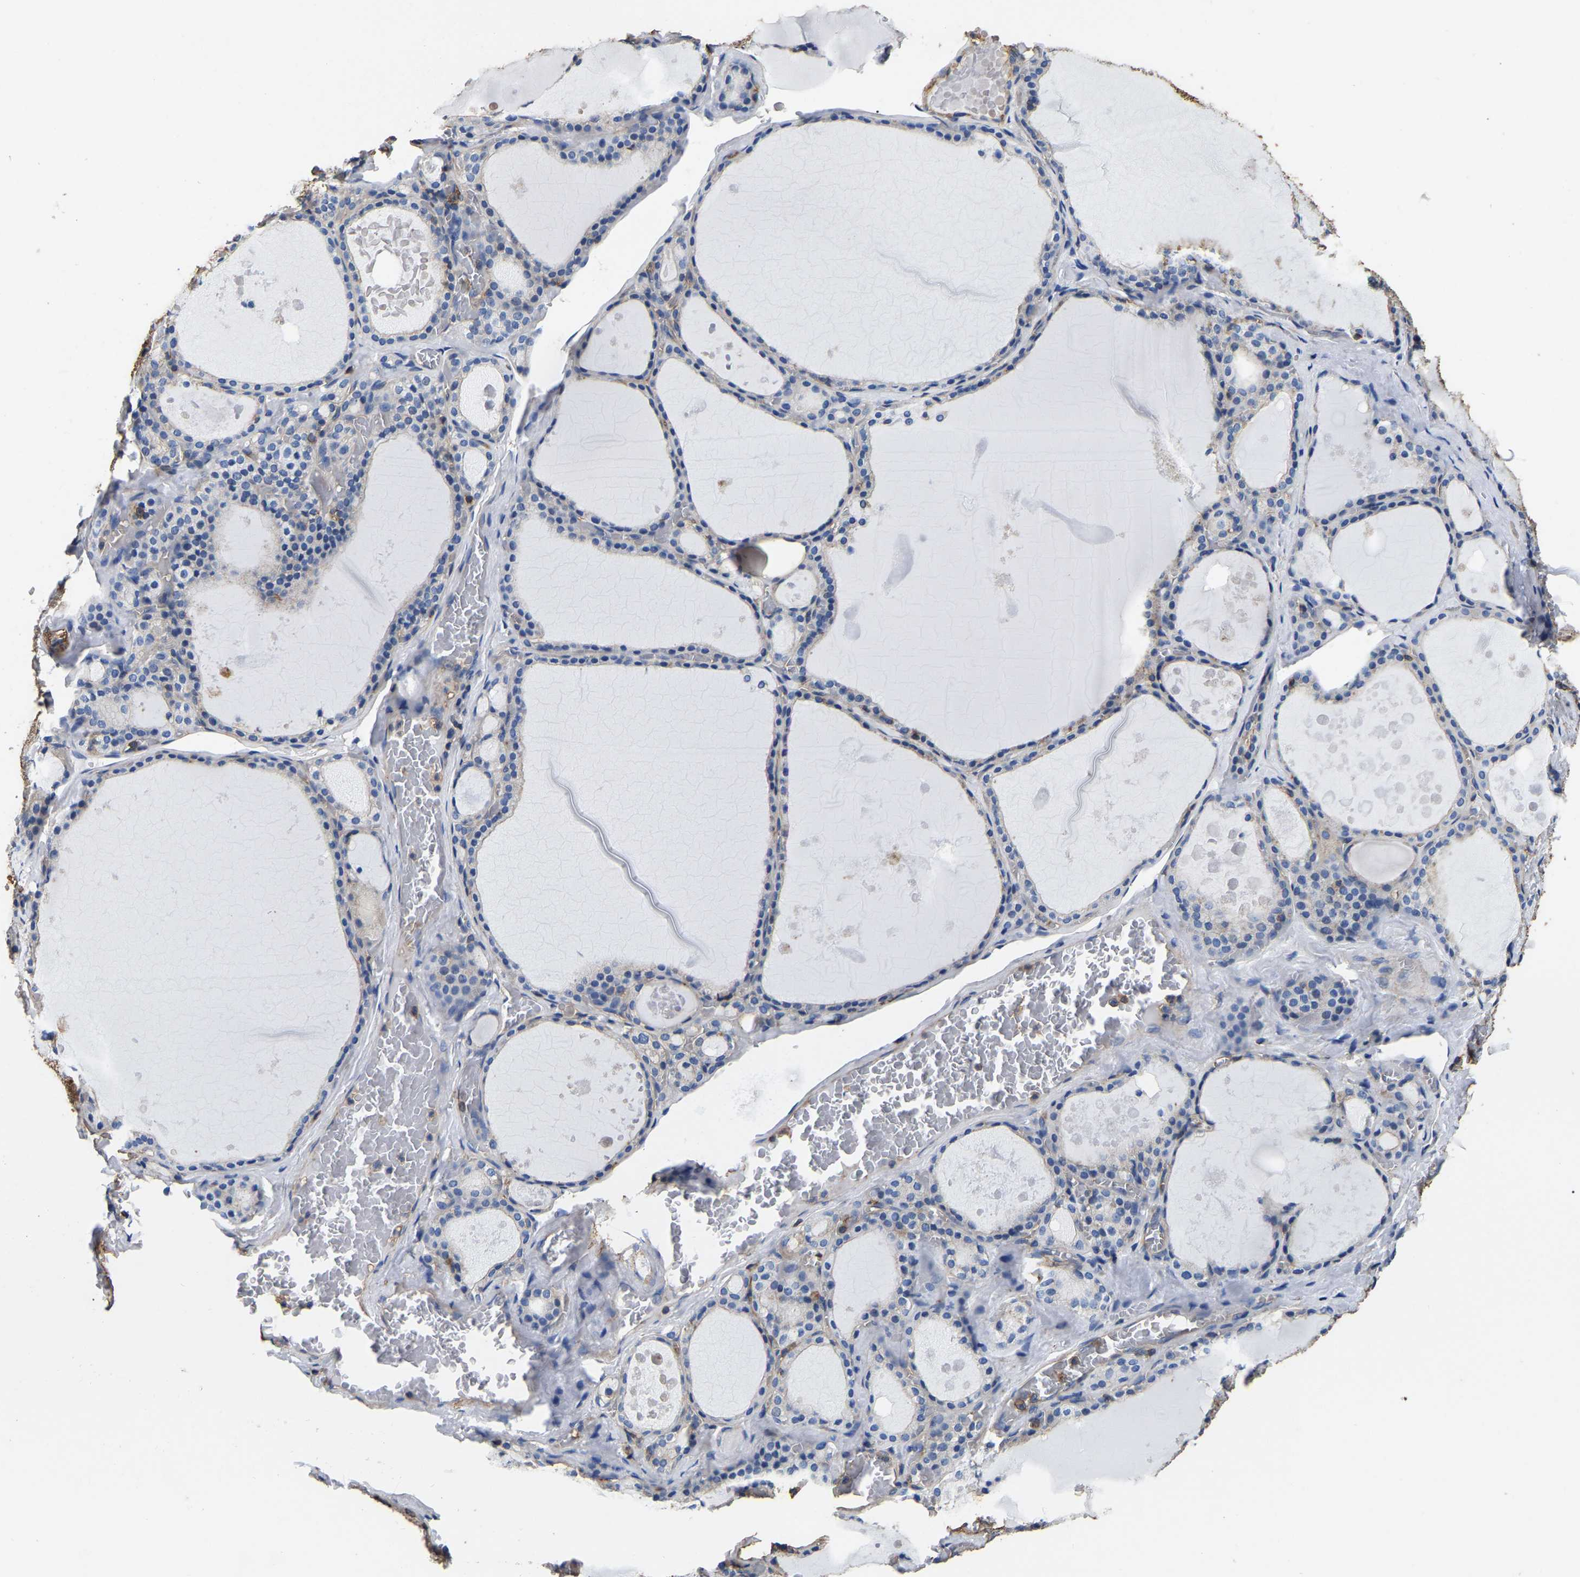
{"staining": {"intensity": "negative", "quantity": "none", "location": "none"}, "tissue": "thyroid gland", "cell_type": "Glandular cells", "image_type": "normal", "snomed": [{"axis": "morphology", "description": "Normal tissue, NOS"}, {"axis": "topography", "description": "Thyroid gland"}], "caption": "DAB immunohistochemical staining of normal human thyroid gland exhibits no significant staining in glandular cells. Nuclei are stained in blue.", "gene": "ARMT1", "patient": {"sex": "male", "age": 56}}